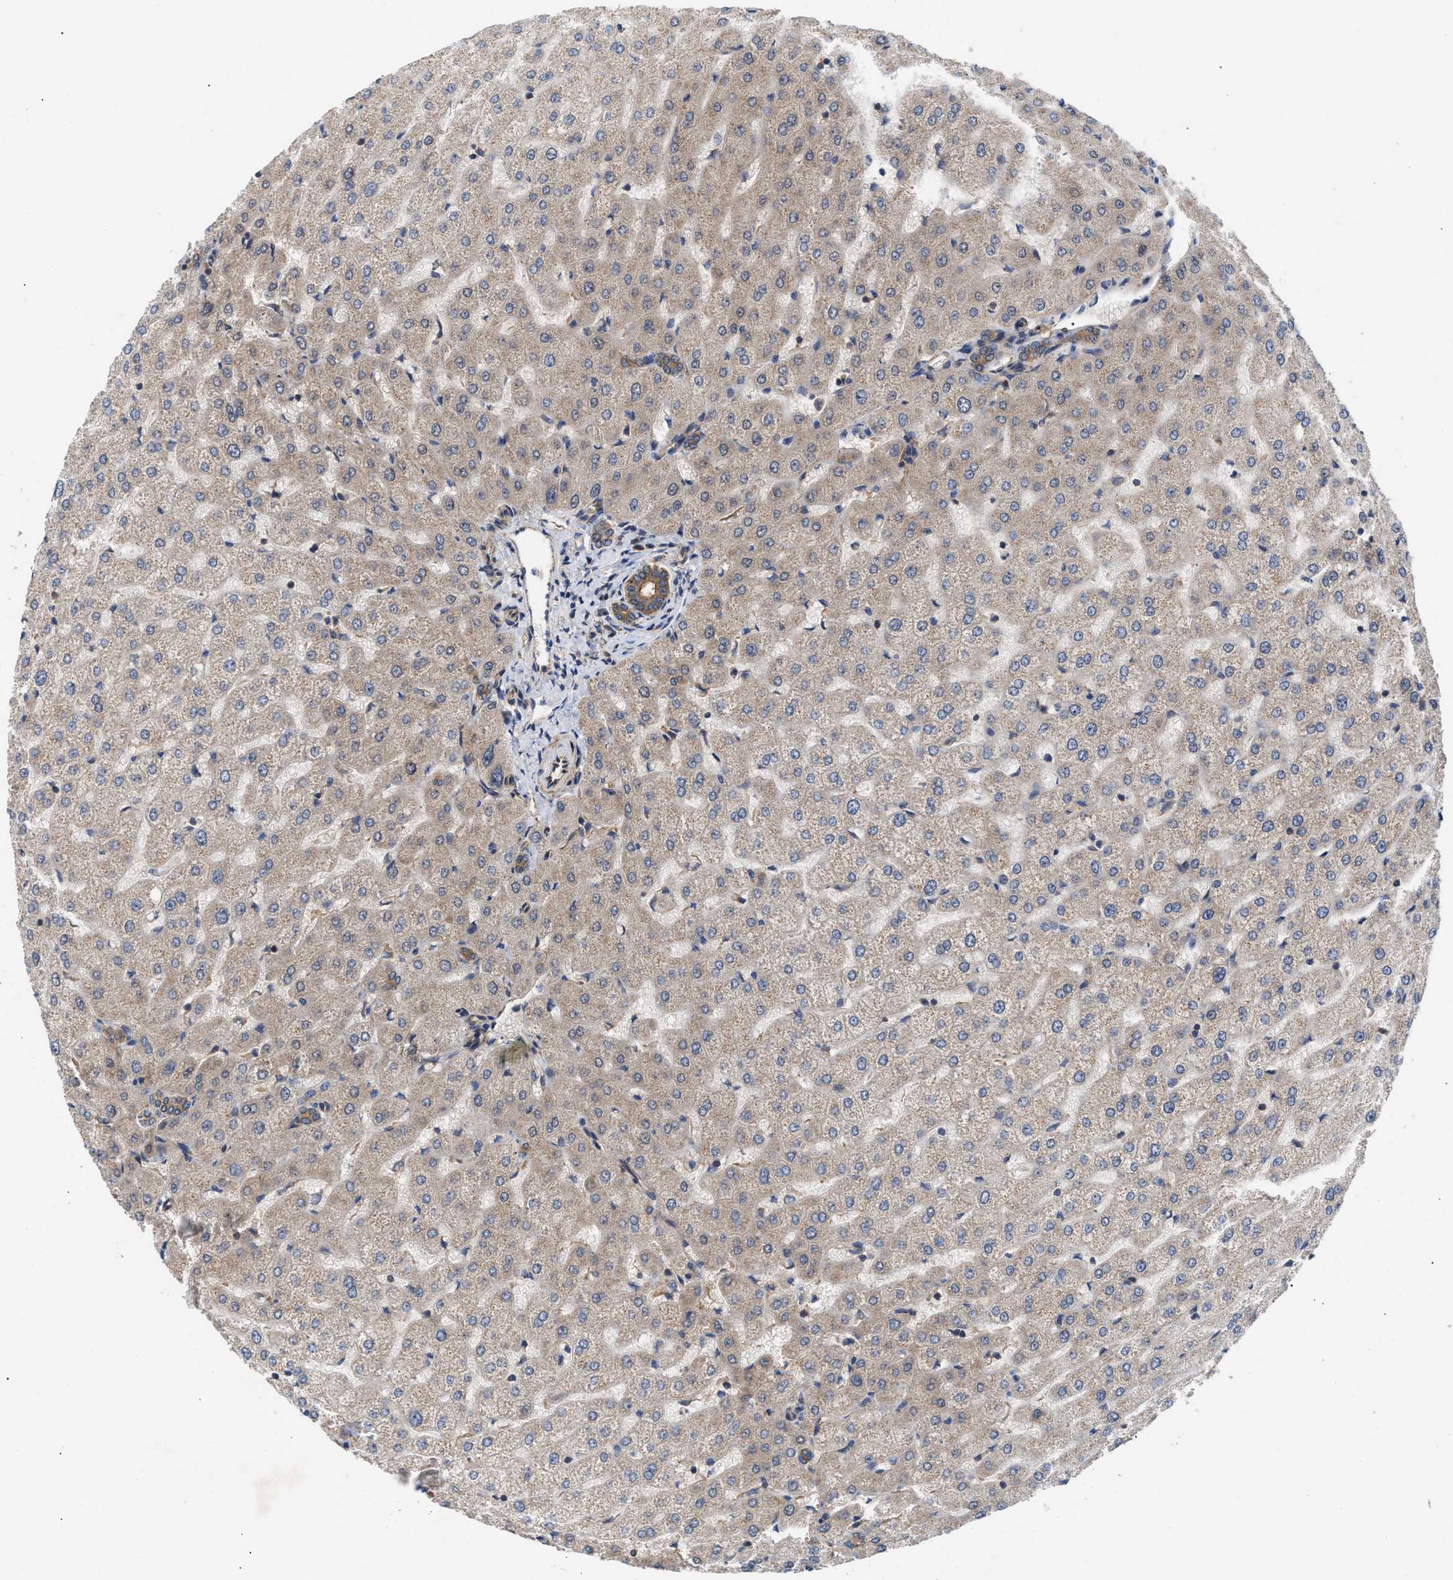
{"staining": {"intensity": "moderate", "quantity": ">75%", "location": "cytoplasmic/membranous"}, "tissue": "liver", "cell_type": "Cholangiocytes", "image_type": "normal", "snomed": [{"axis": "morphology", "description": "Normal tissue, NOS"}, {"axis": "morphology", "description": "Fibrosis, NOS"}, {"axis": "topography", "description": "Liver"}], "caption": "DAB (3,3'-diaminobenzidine) immunohistochemical staining of unremarkable liver exhibits moderate cytoplasmic/membranous protein expression in approximately >75% of cholangiocytes. The staining was performed using DAB (3,3'-diaminobenzidine) to visualize the protein expression in brown, while the nuclei were stained in blue with hematoxylin (Magnification: 20x).", "gene": "LAPTM4B", "patient": {"sex": "female", "age": 29}}